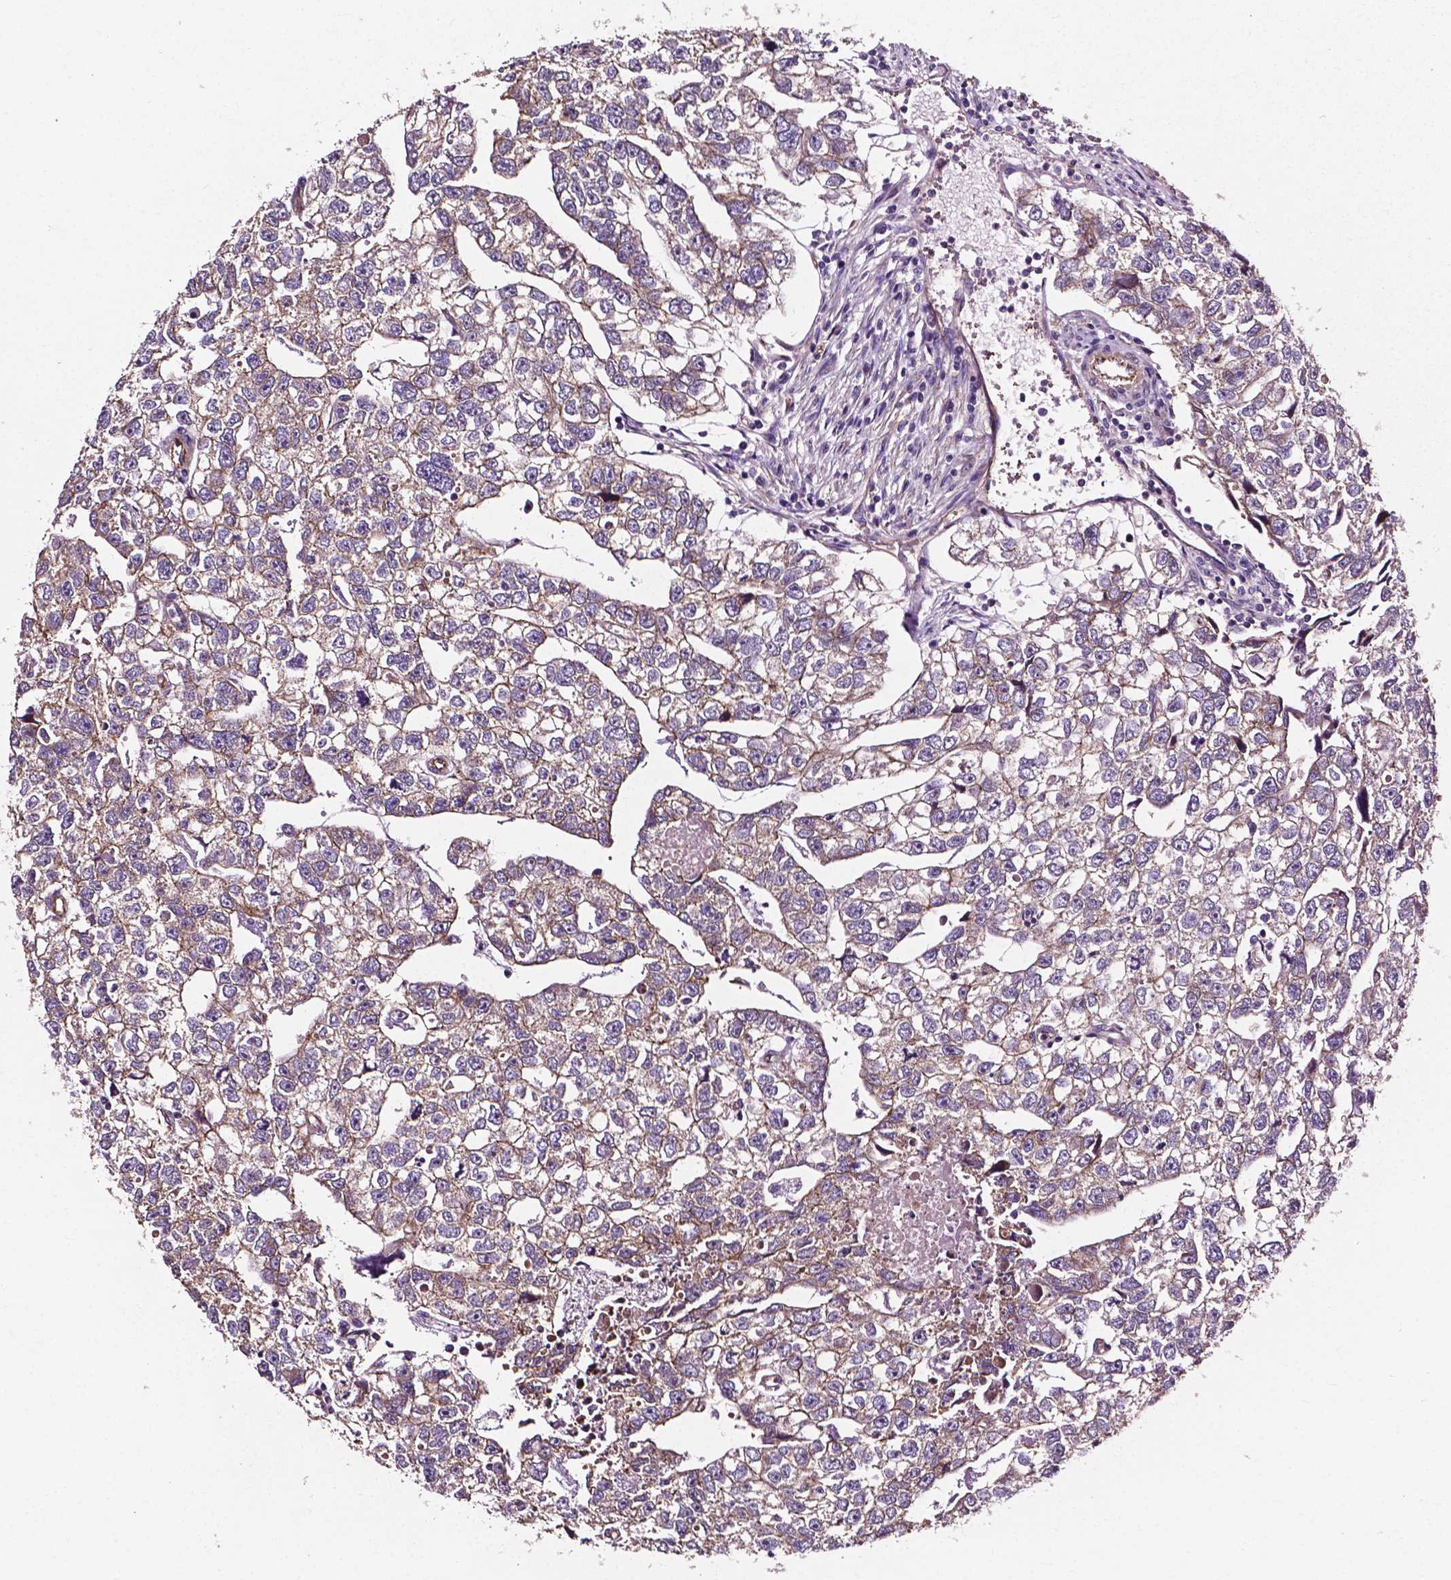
{"staining": {"intensity": "weak", "quantity": "25%-75%", "location": "cytoplasmic/membranous"}, "tissue": "testis cancer", "cell_type": "Tumor cells", "image_type": "cancer", "snomed": [{"axis": "morphology", "description": "Carcinoma, Embryonal, NOS"}, {"axis": "morphology", "description": "Teratoma, malignant, NOS"}, {"axis": "topography", "description": "Testis"}], "caption": "IHC image of neoplastic tissue: human testis cancer stained using immunohistochemistry shows low levels of weak protein expression localized specifically in the cytoplasmic/membranous of tumor cells, appearing as a cytoplasmic/membranous brown color.", "gene": "ATG16L1", "patient": {"sex": "male", "age": 44}}